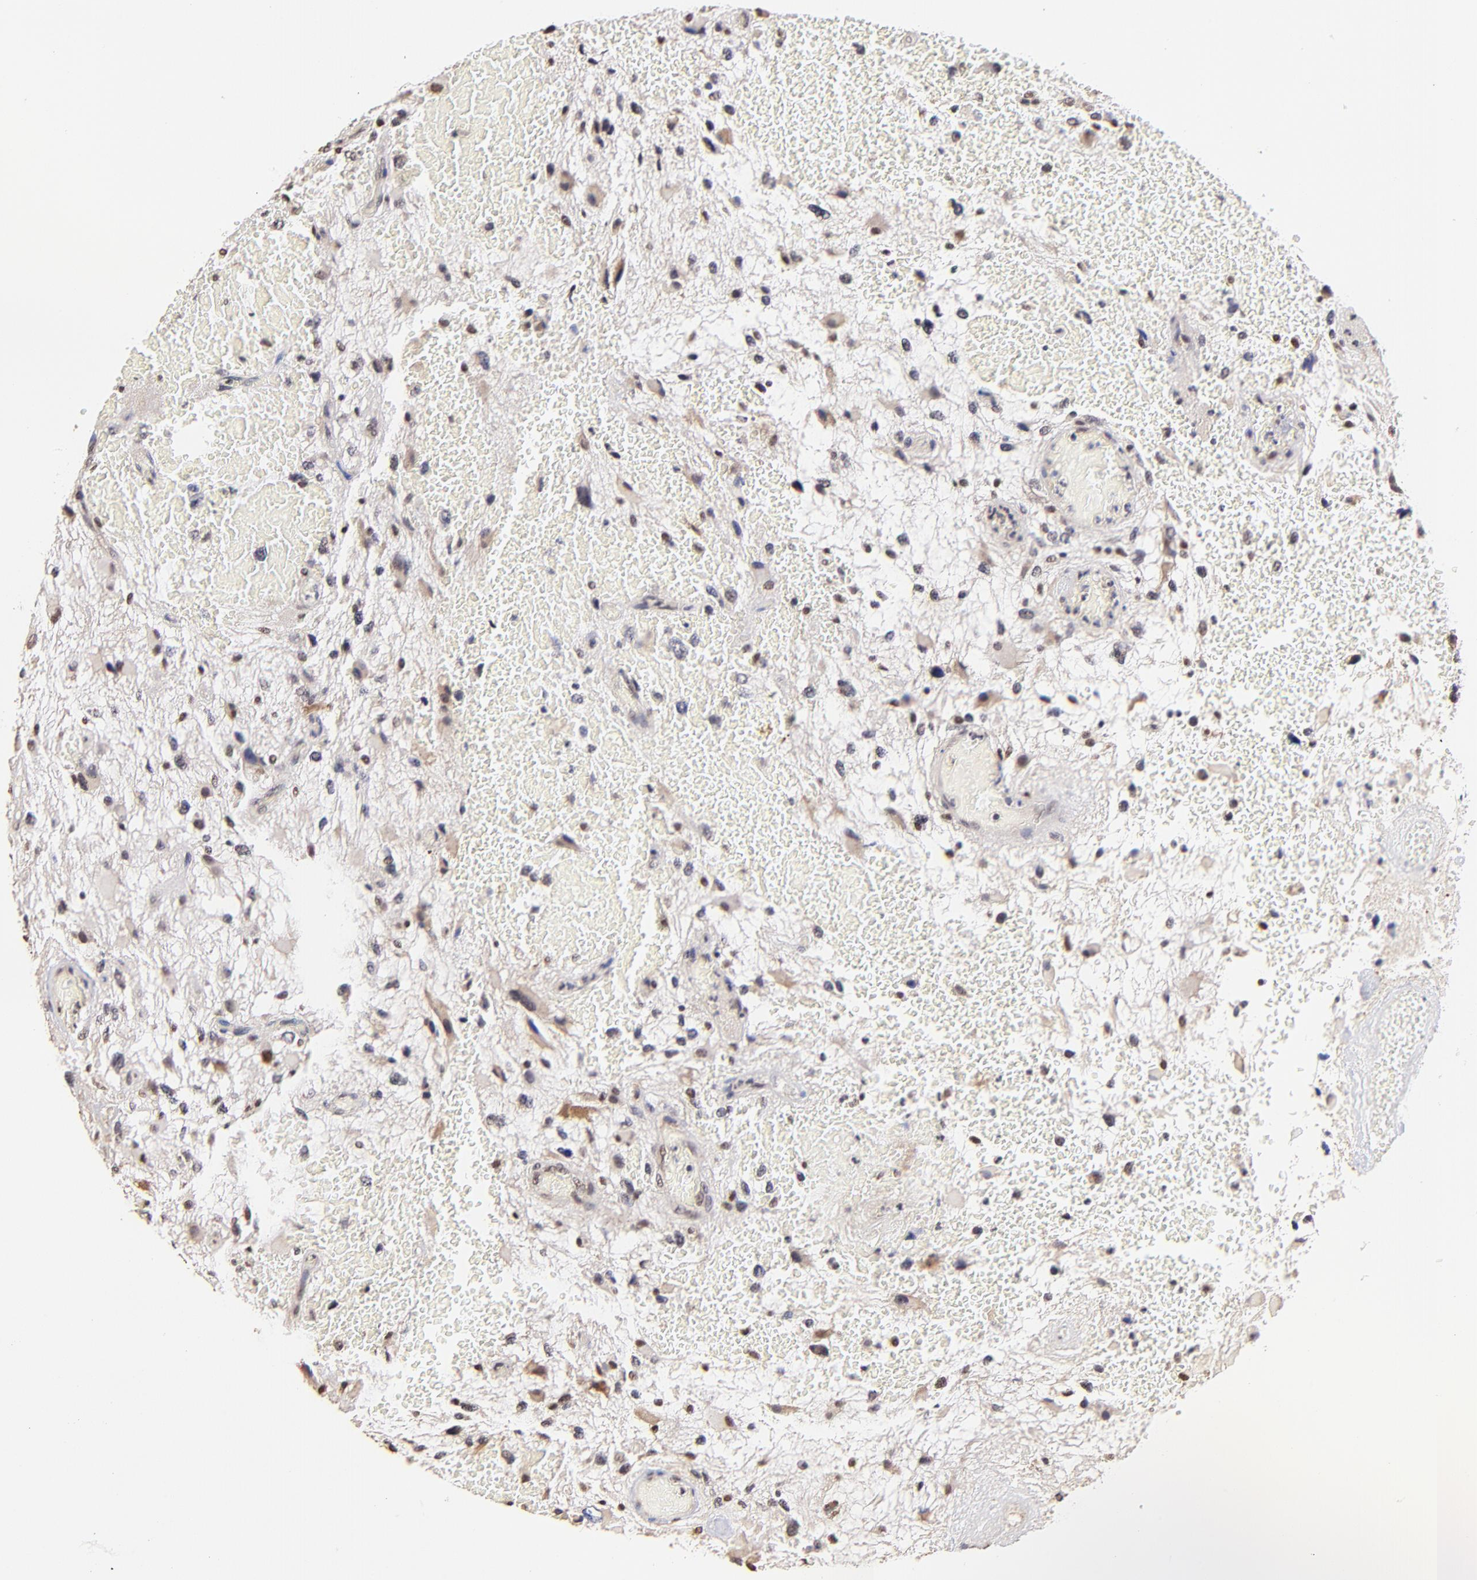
{"staining": {"intensity": "weak", "quantity": "25%-75%", "location": "cytoplasmic/membranous,nuclear"}, "tissue": "glioma", "cell_type": "Tumor cells", "image_type": "cancer", "snomed": [{"axis": "morphology", "description": "Glioma, malignant, High grade"}, {"axis": "topography", "description": "Brain"}], "caption": "Protein expression analysis of human glioma reveals weak cytoplasmic/membranous and nuclear positivity in about 25%-75% of tumor cells.", "gene": "ZNF670", "patient": {"sex": "female", "age": 60}}